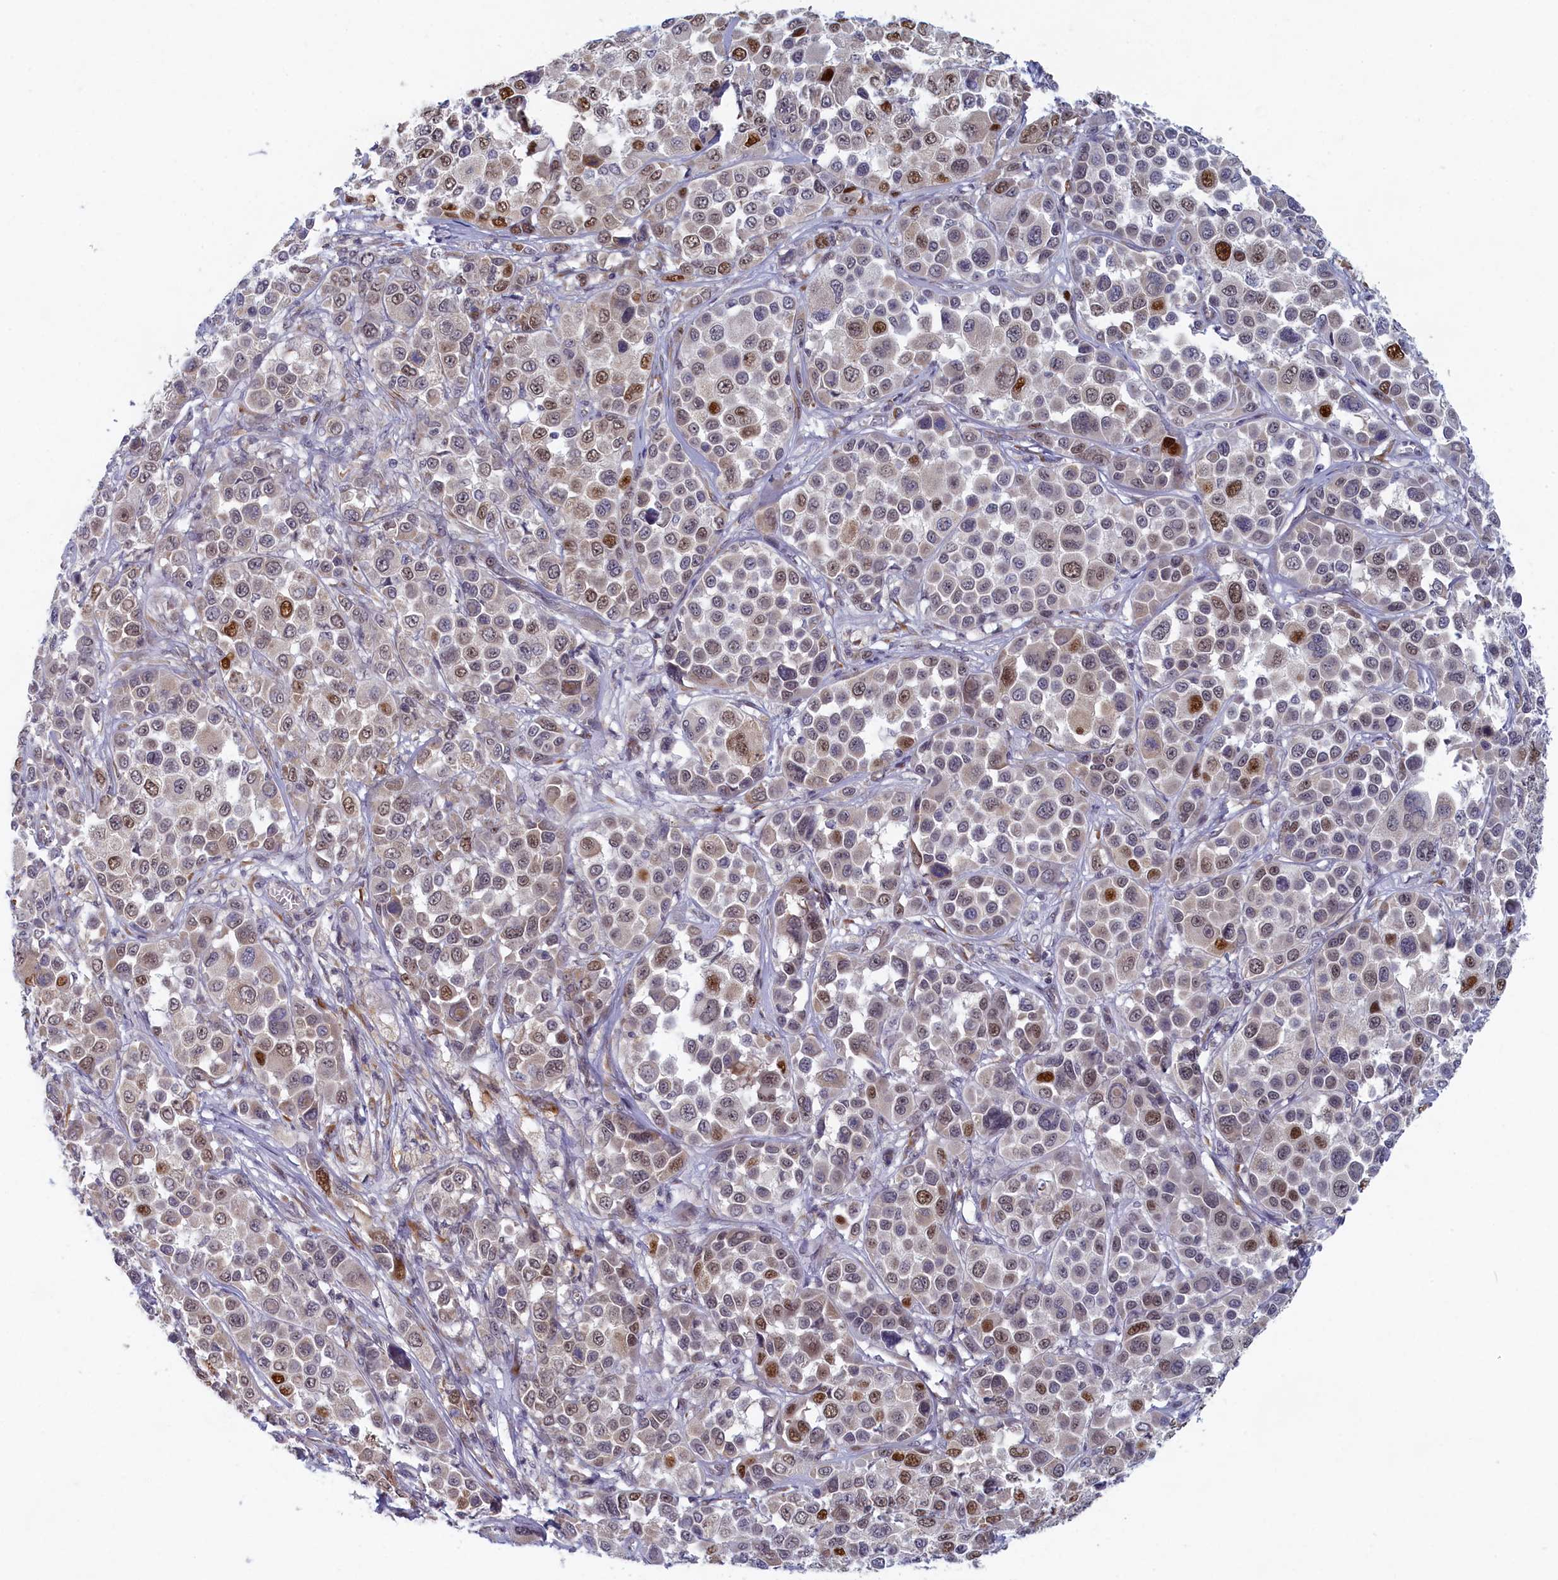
{"staining": {"intensity": "moderate", "quantity": "25%-75%", "location": "nuclear"}, "tissue": "melanoma", "cell_type": "Tumor cells", "image_type": "cancer", "snomed": [{"axis": "morphology", "description": "Malignant melanoma, NOS"}, {"axis": "topography", "description": "Skin of trunk"}], "caption": "An immunohistochemistry micrograph of neoplastic tissue is shown. Protein staining in brown labels moderate nuclear positivity in melanoma within tumor cells.", "gene": "DNAJC17", "patient": {"sex": "male", "age": 71}}